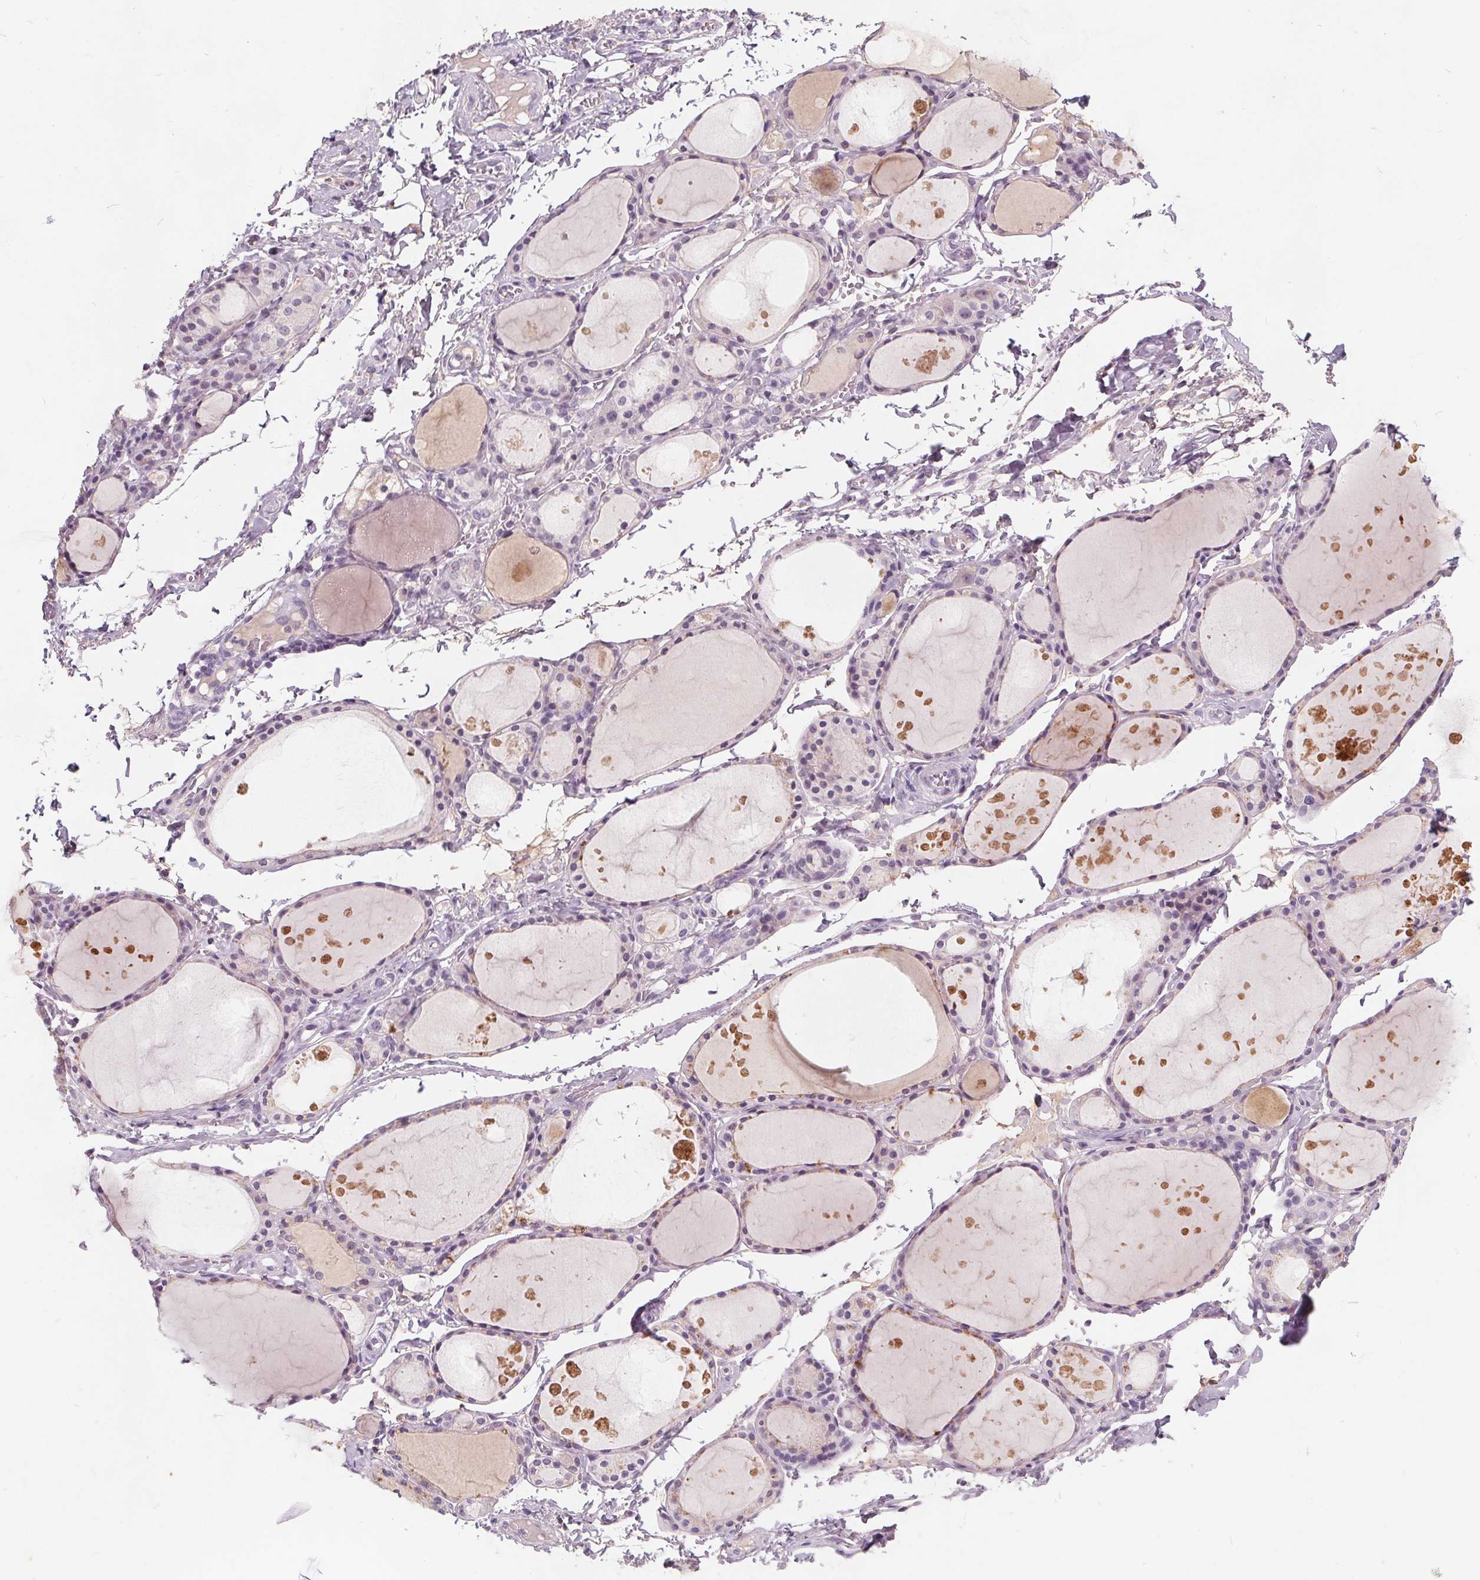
{"staining": {"intensity": "negative", "quantity": "none", "location": "none"}, "tissue": "thyroid gland", "cell_type": "Glandular cells", "image_type": "normal", "snomed": [{"axis": "morphology", "description": "Normal tissue, NOS"}, {"axis": "topography", "description": "Thyroid gland"}], "caption": "An image of thyroid gland stained for a protein exhibits no brown staining in glandular cells.", "gene": "PLA2G2E", "patient": {"sex": "male", "age": 68}}